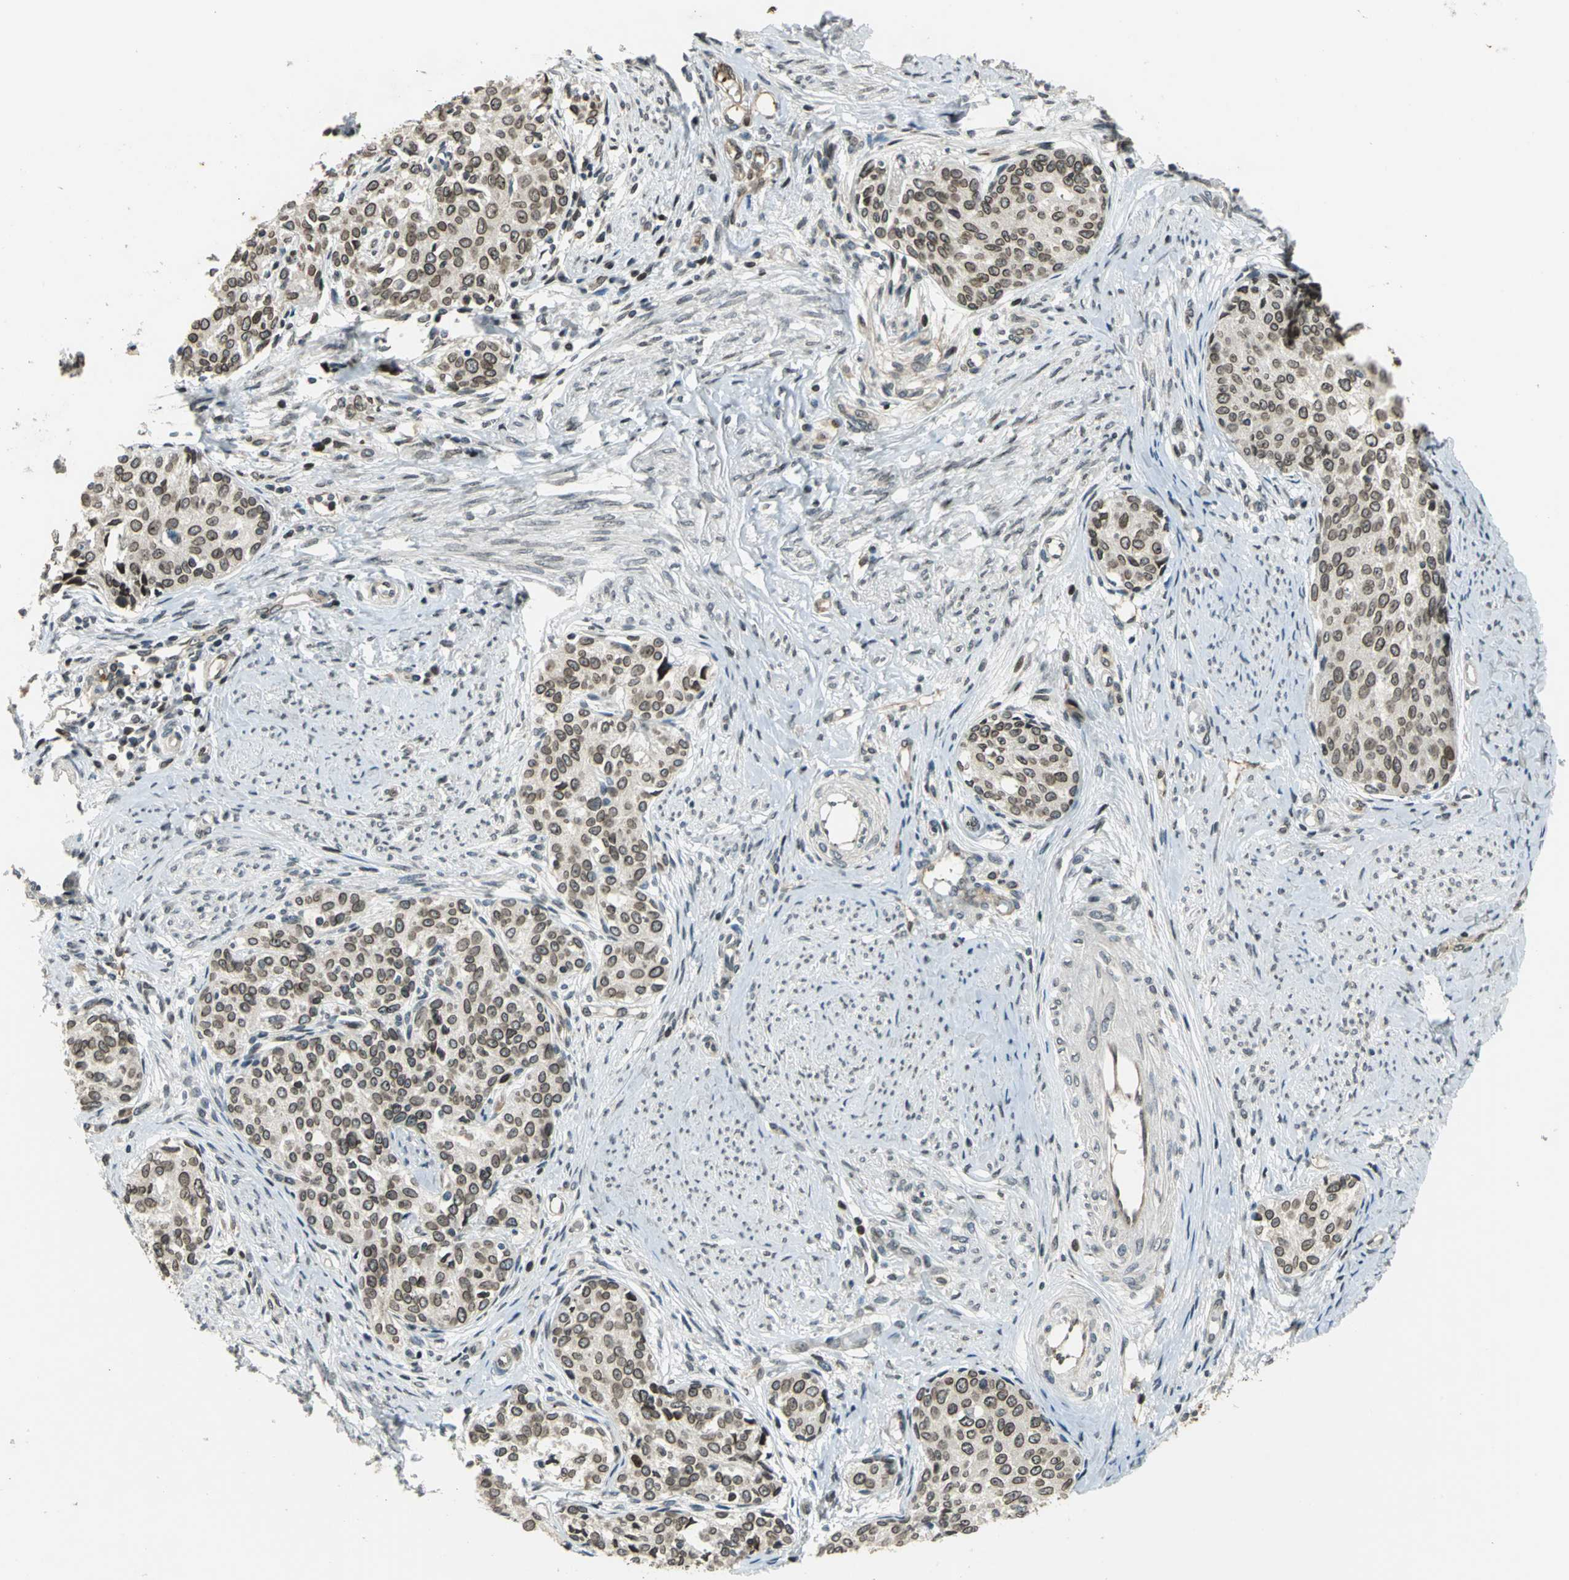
{"staining": {"intensity": "moderate", "quantity": "25%-75%", "location": "cytoplasmic/membranous,nuclear"}, "tissue": "cervical cancer", "cell_type": "Tumor cells", "image_type": "cancer", "snomed": [{"axis": "morphology", "description": "Squamous cell carcinoma, NOS"}, {"axis": "morphology", "description": "Adenocarcinoma, NOS"}, {"axis": "topography", "description": "Cervix"}], "caption": "Immunohistochemical staining of human adenocarcinoma (cervical) exhibits moderate cytoplasmic/membranous and nuclear protein staining in about 25%-75% of tumor cells. The protein of interest is stained brown, and the nuclei are stained in blue (DAB (3,3'-diaminobenzidine) IHC with brightfield microscopy, high magnification).", "gene": "BRIP1", "patient": {"sex": "female", "age": 52}}